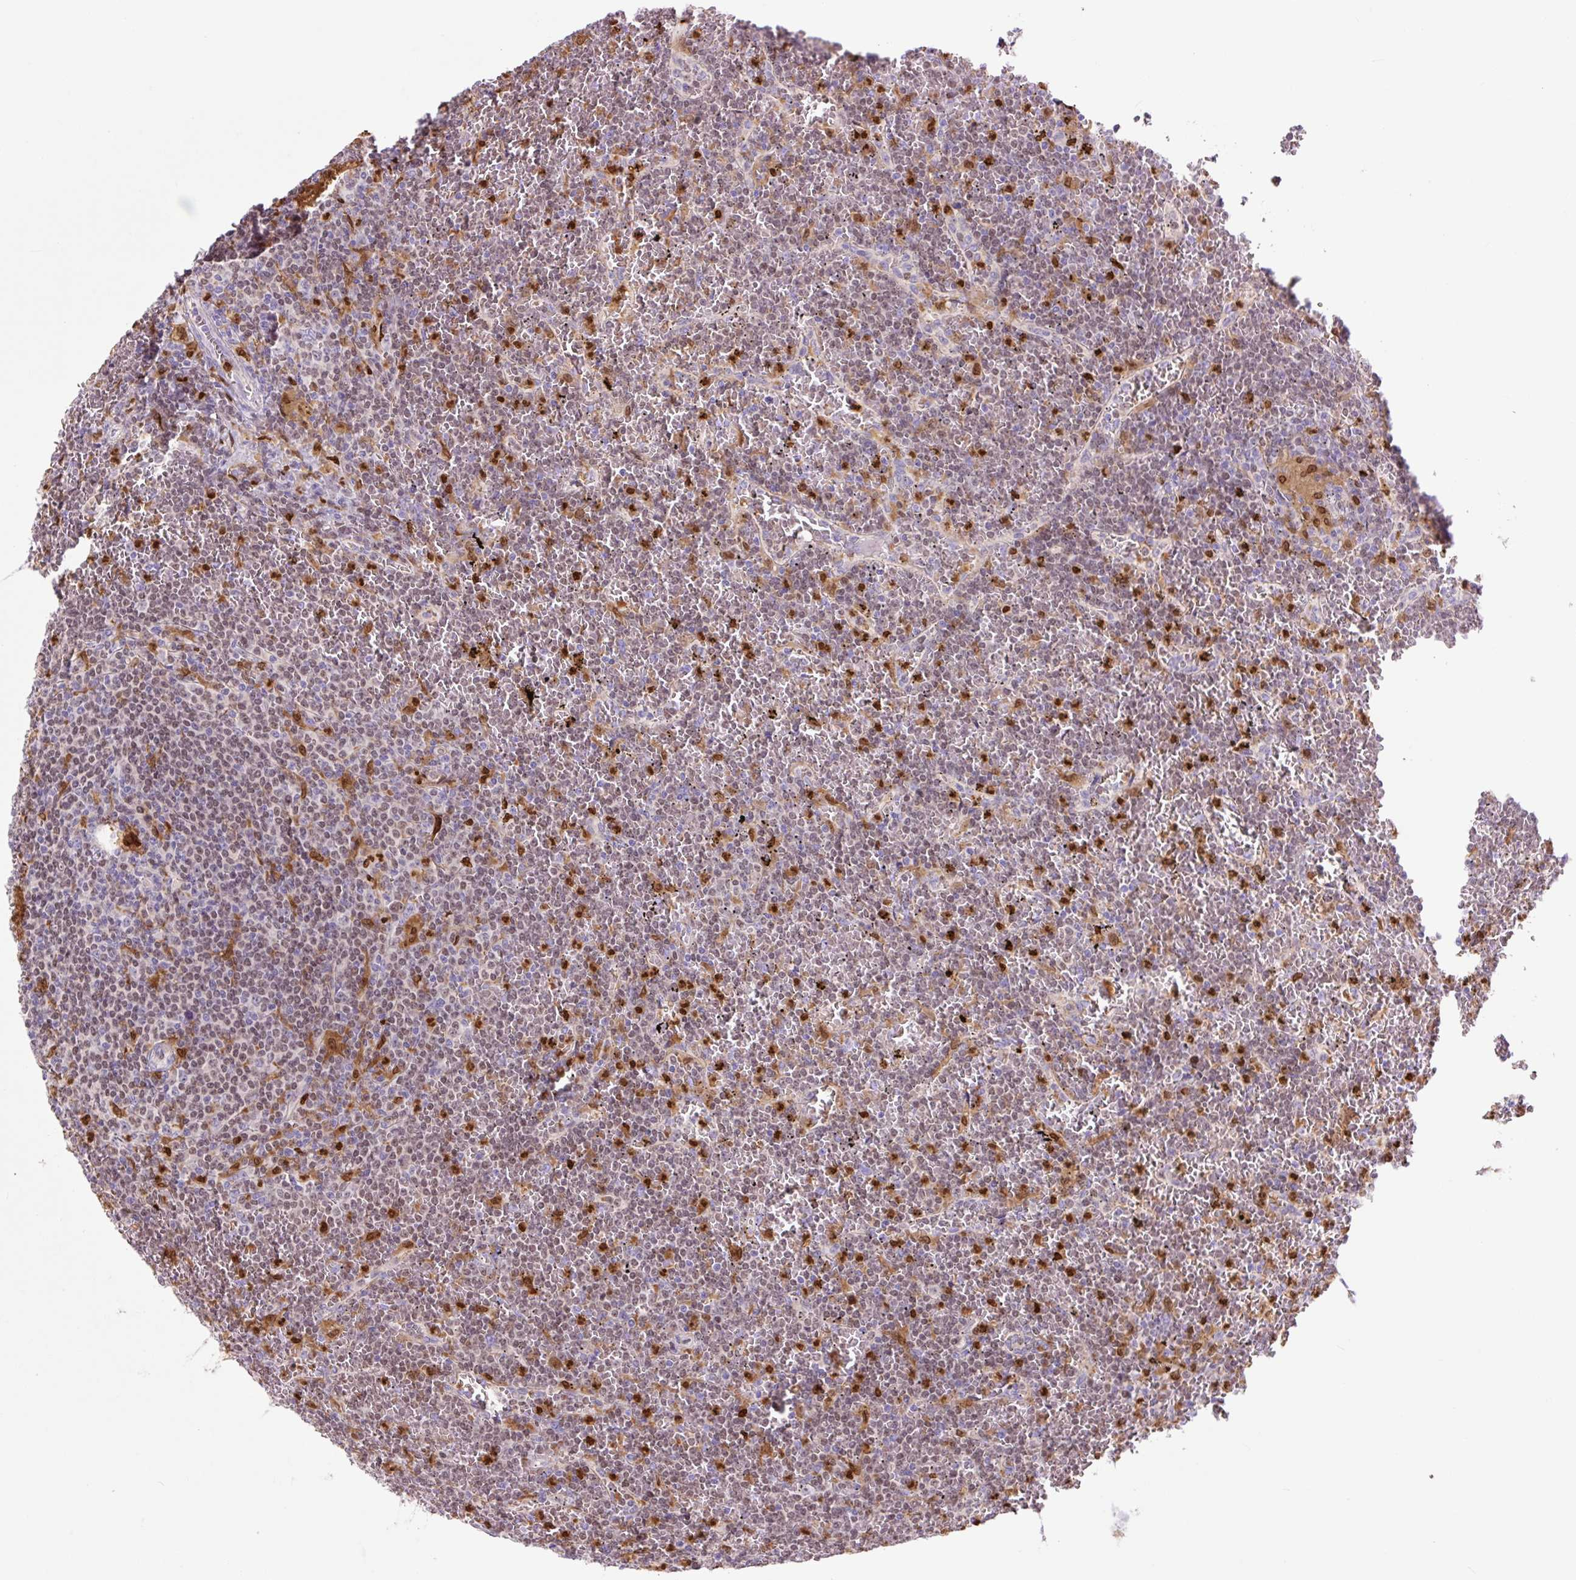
{"staining": {"intensity": "weak", "quantity": "25%-75%", "location": "nuclear"}, "tissue": "lymphoma", "cell_type": "Tumor cells", "image_type": "cancer", "snomed": [{"axis": "morphology", "description": "Malignant lymphoma, non-Hodgkin's type, Low grade"}, {"axis": "topography", "description": "Spleen"}], "caption": "Lymphoma stained with immunohistochemistry (IHC) displays weak nuclear expression in approximately 25%-75% of tumor cells.", "gene": "SPI1", "patient": {"sex": "female", "age": 19}}